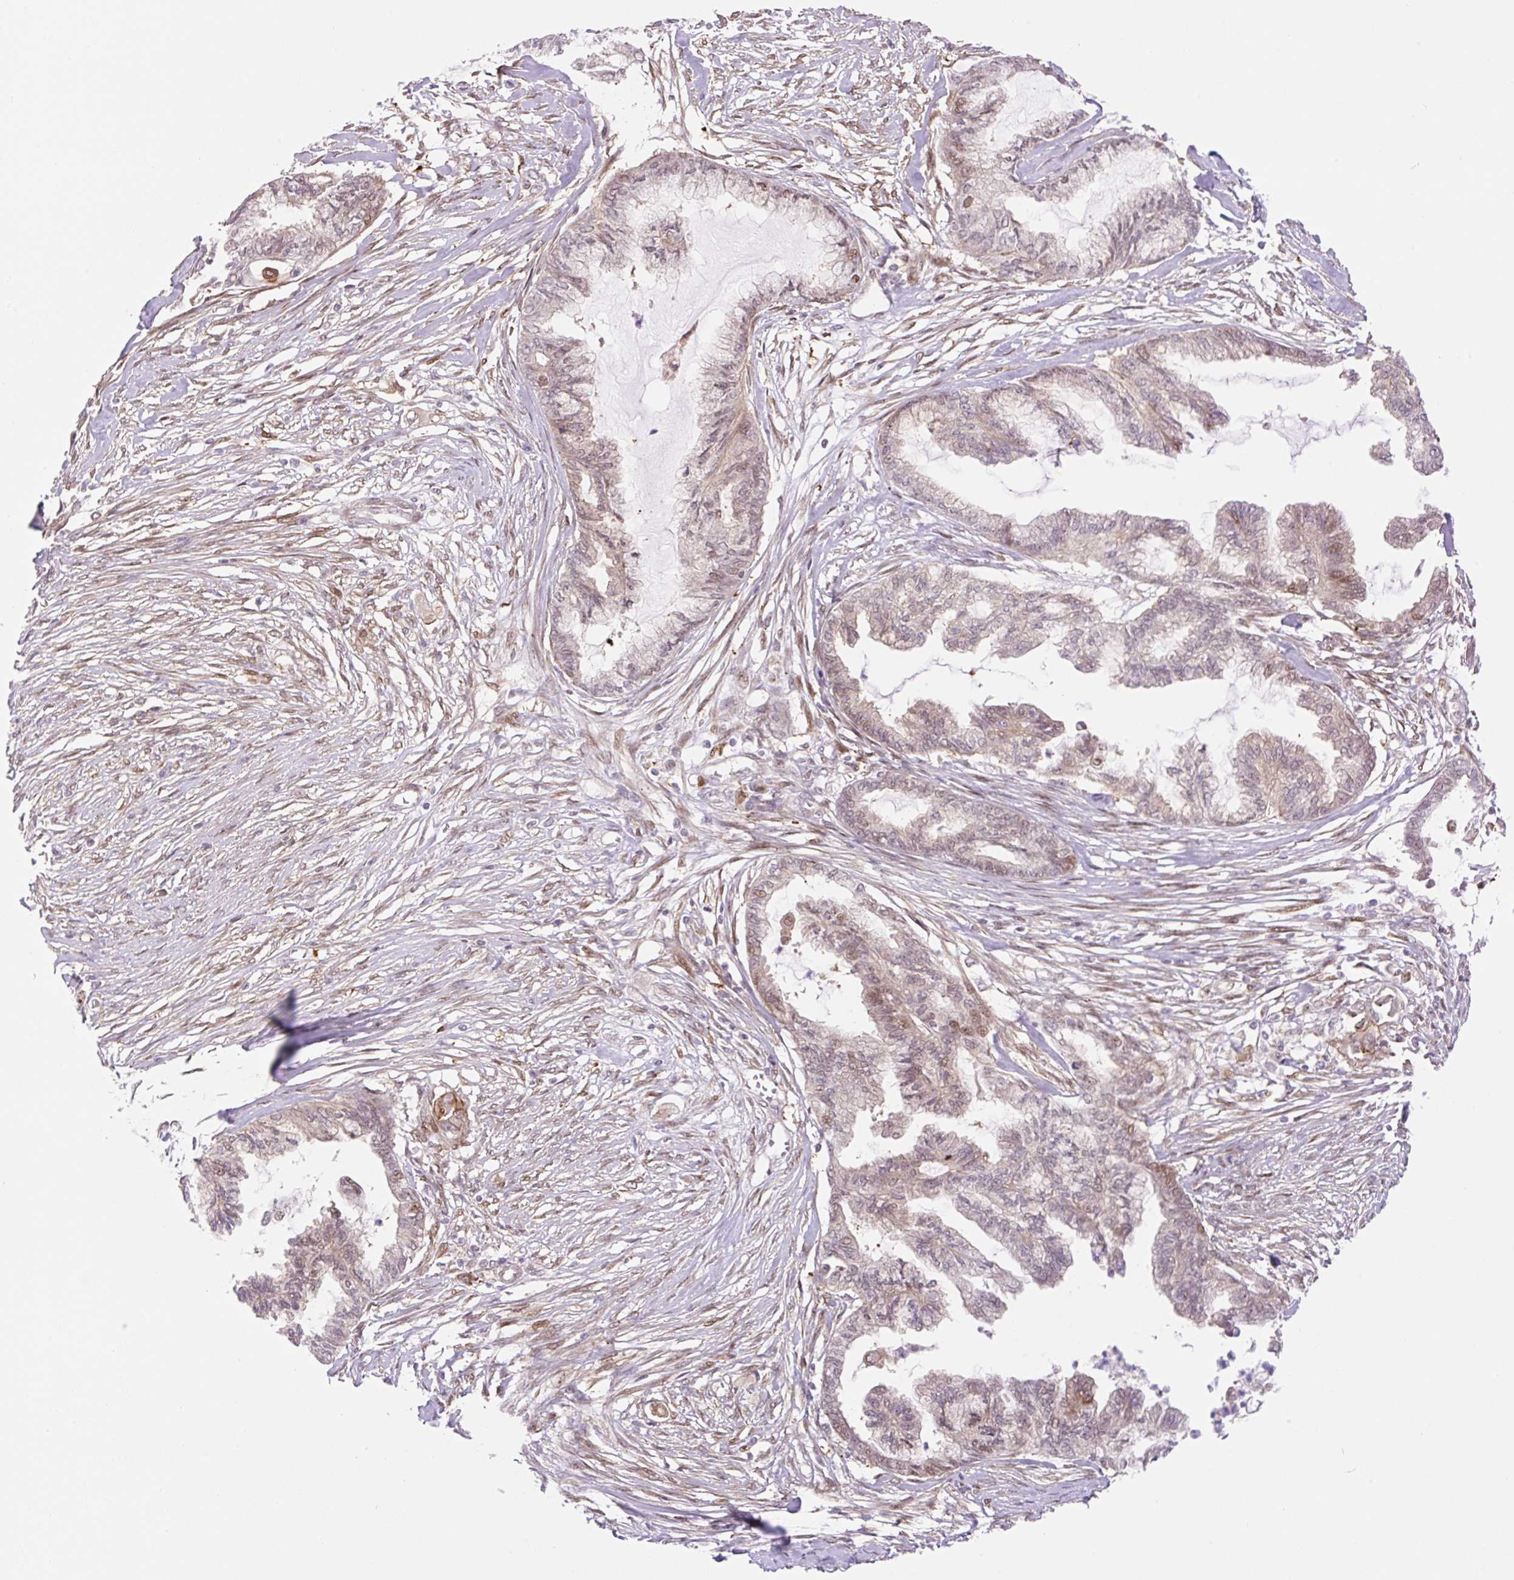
{"staining": {"intensity": "weak", "quantity": "25%-75%", "location": "nuclear"}, "tissue": "endometrial cancer", "cell_type": "Tumor cells", "image_type": "cancer", "snomed": [{"axis": "morphology", "description": "Adenocarcinoma, NOS"}, {"axis": "topography", "description": "Endometrium"}], "caption": "The immunohistochemical stain shows weak nuclear positivity in tumor cells of endometrial cancer tissue. The staining is performed using DAB (3,3'-diaminobenzidine) brown chromogen to label protein expression. The nuclei are counter-stained blue using hematoxylin.", "gene": "ZFP41", "patient": {"sex": "female", "age": 86}}